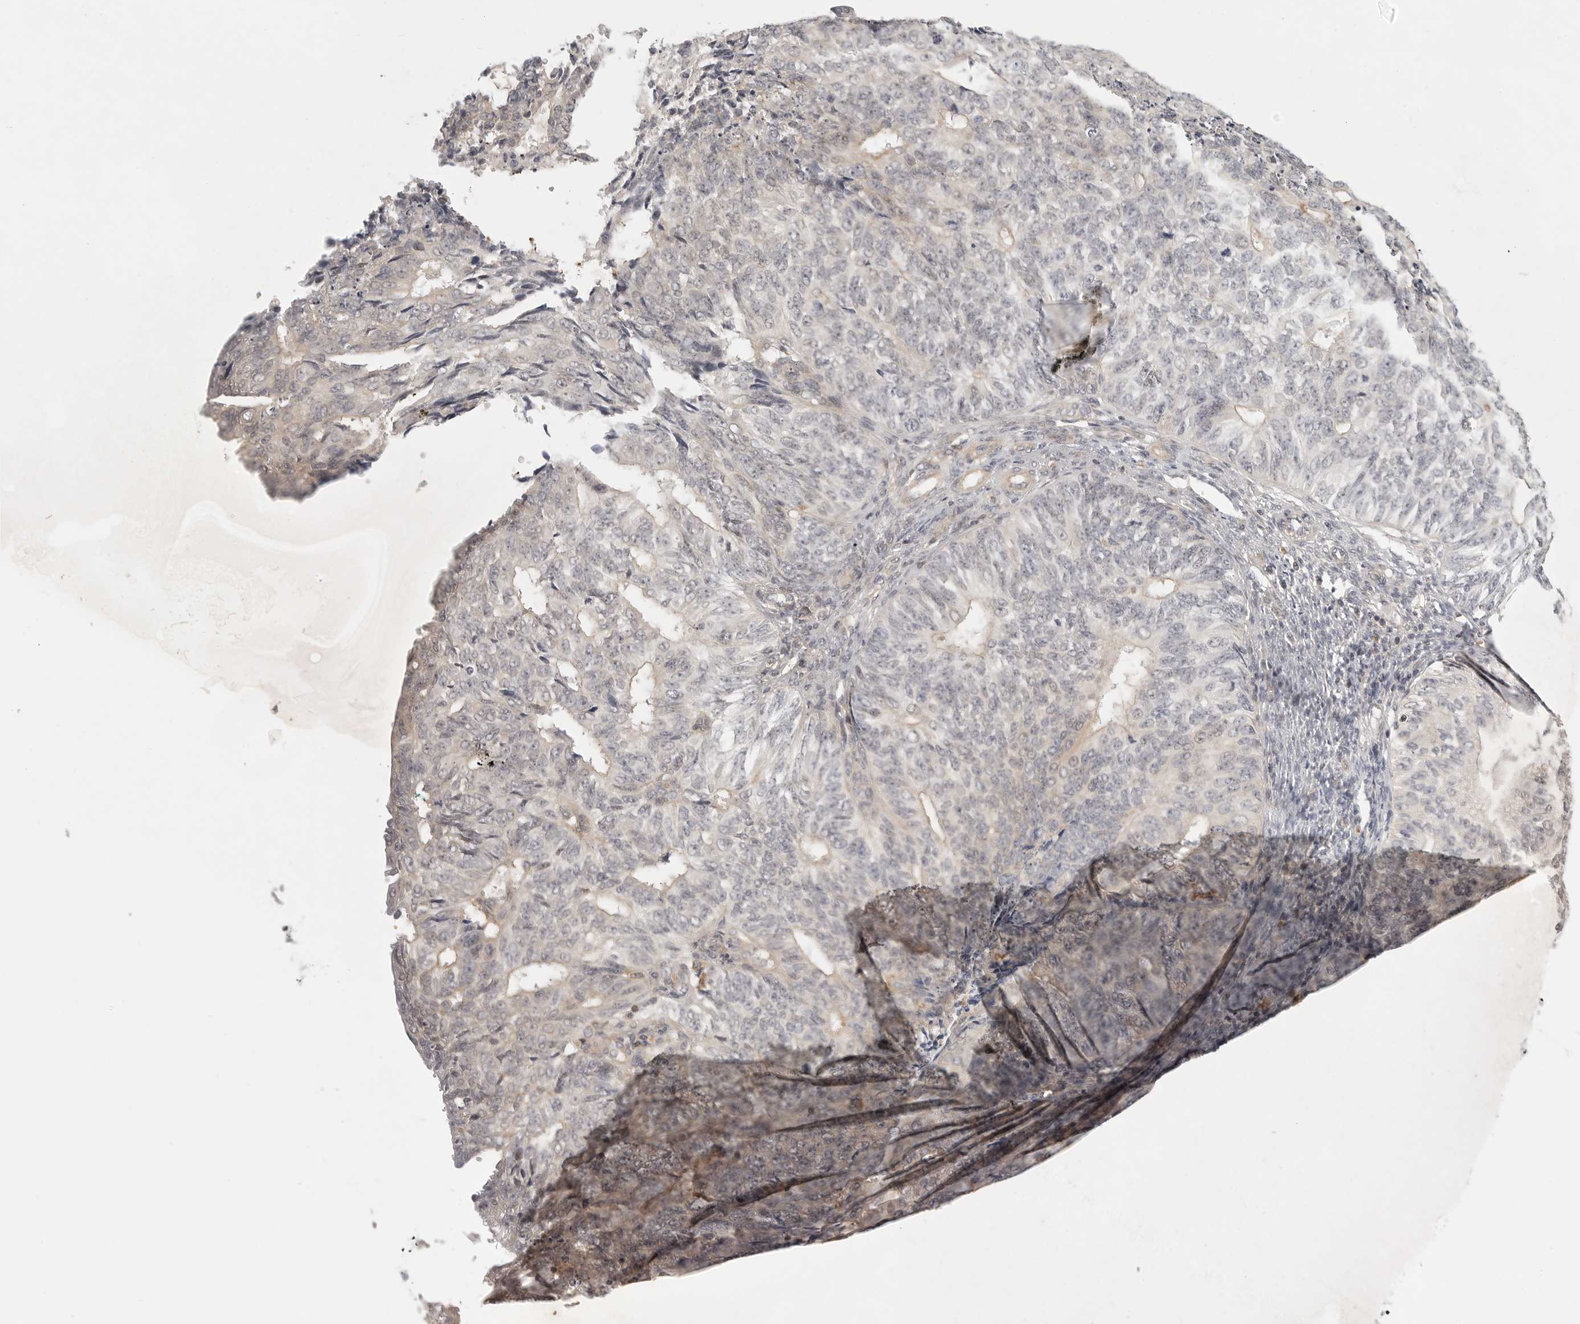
{"staining": {"intensity": "negative", "quantity": "none", "location": "none"}, "tissue": "endometrial cancer", "cell_type": "Tumor cells", "image_type": "cancer", "snomed": [{"axis": "morphology", "description": "Adenocarcinoma, NOS"}, {"axis": "topography", "description": "Endometrium"}], "caption": "Photomicrograph shows no protein staining in tumor cells of endometrial cancer (adenocarcinoma) tissue. Brightfield microscopy of immunohistochemistry (IHC) stained with DAB (brown) and hematoxylin (blue), captured at high magnification.", "gene": "DBNL", "patient": {"sex": "female", "age": 32}}